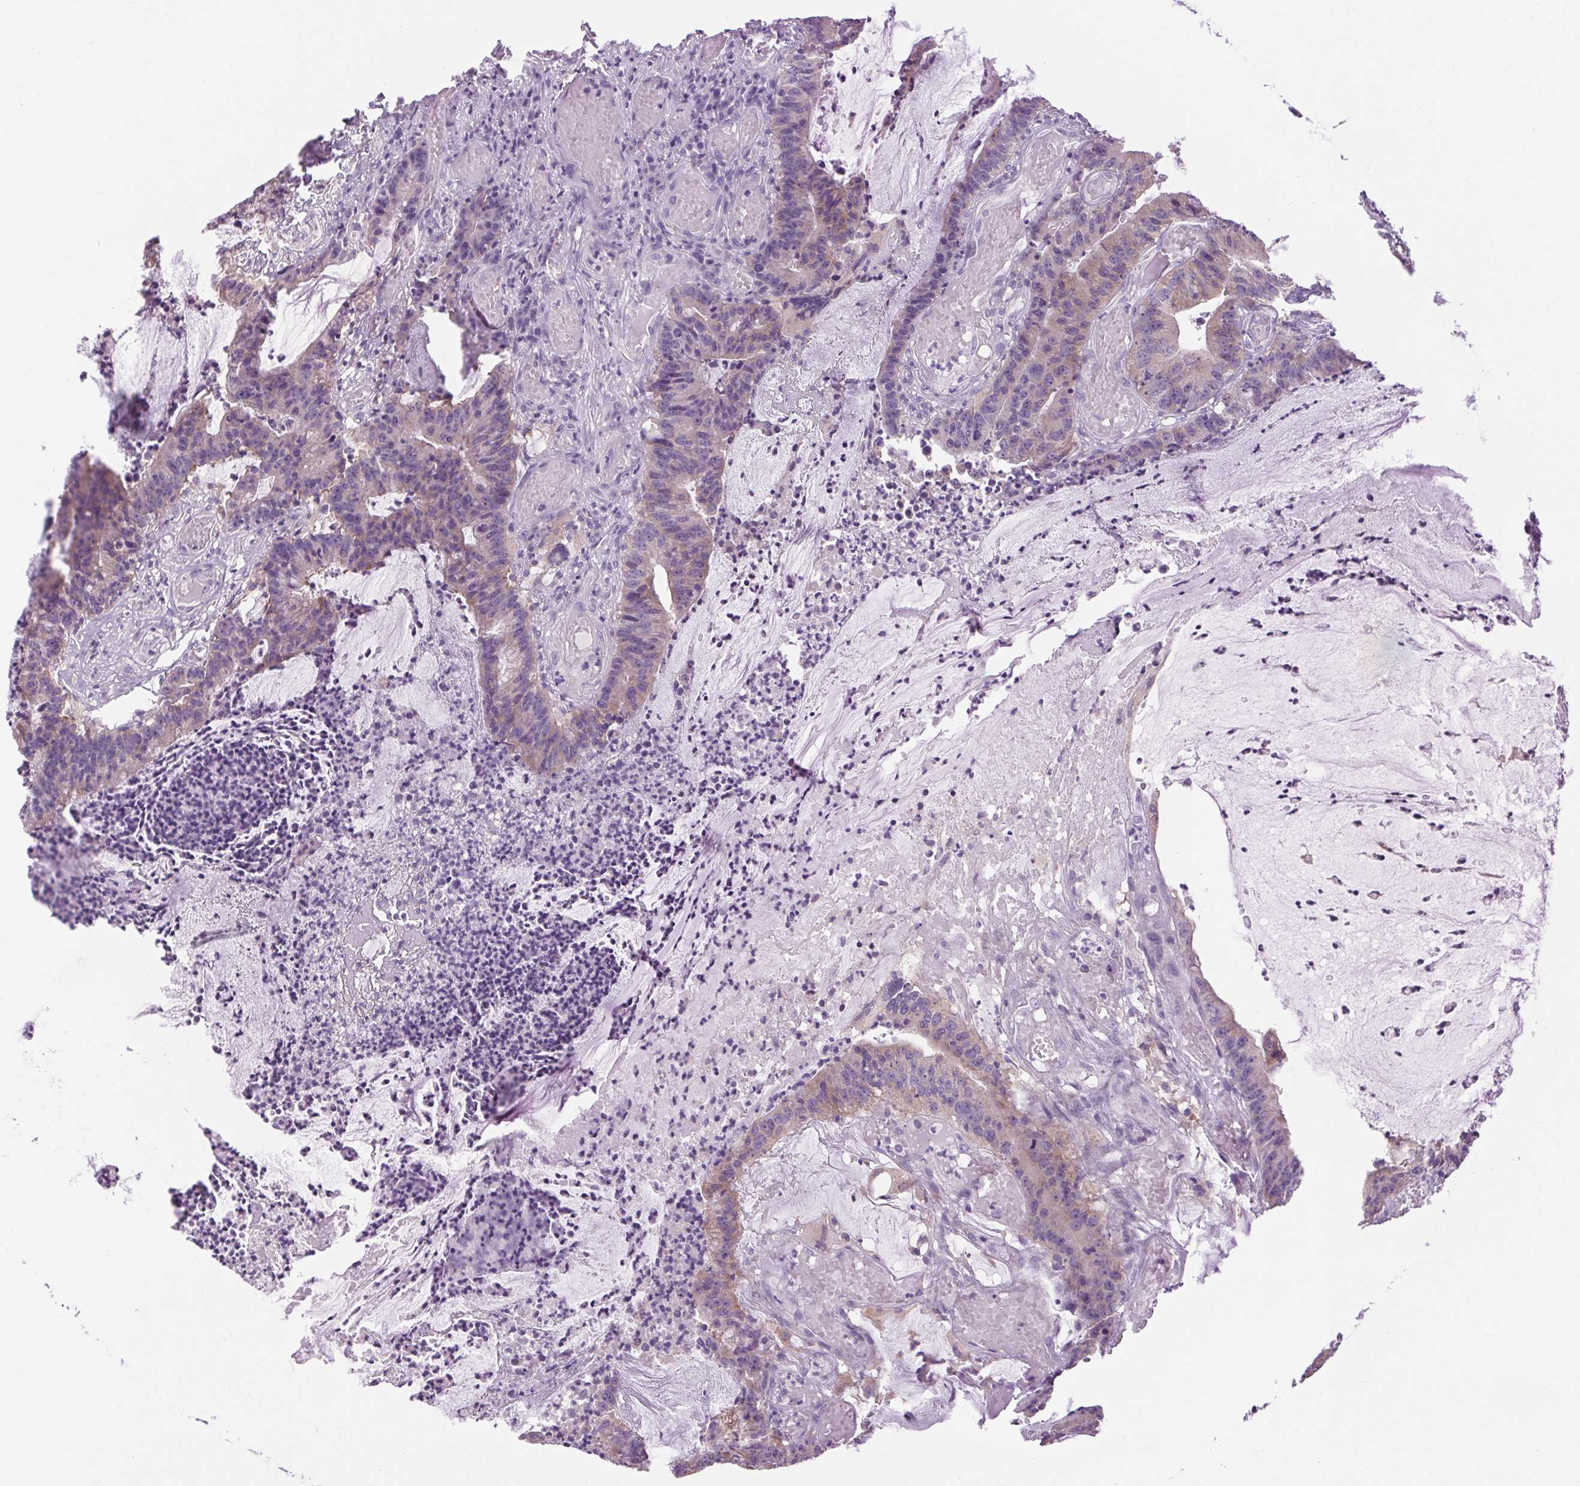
{"staining": {"intensity": "weak", "quantity": "<25%", "location": "cytoplasmic/membranous"}, "tissue": "colorectal cancer", "cell_type": "Tumor cells", "image_type": "cancer", "snomed": [{"axis": "morphology", "description": "Adenocarcinoma, NOS"}, {"axis": "topography", "description": "Colon"}], "caption": "An image of human colorectal cancer is negative for staining in tumor cells.", "gene": "SOWAHC", "patient": {"sex": "female", "age": 78}}